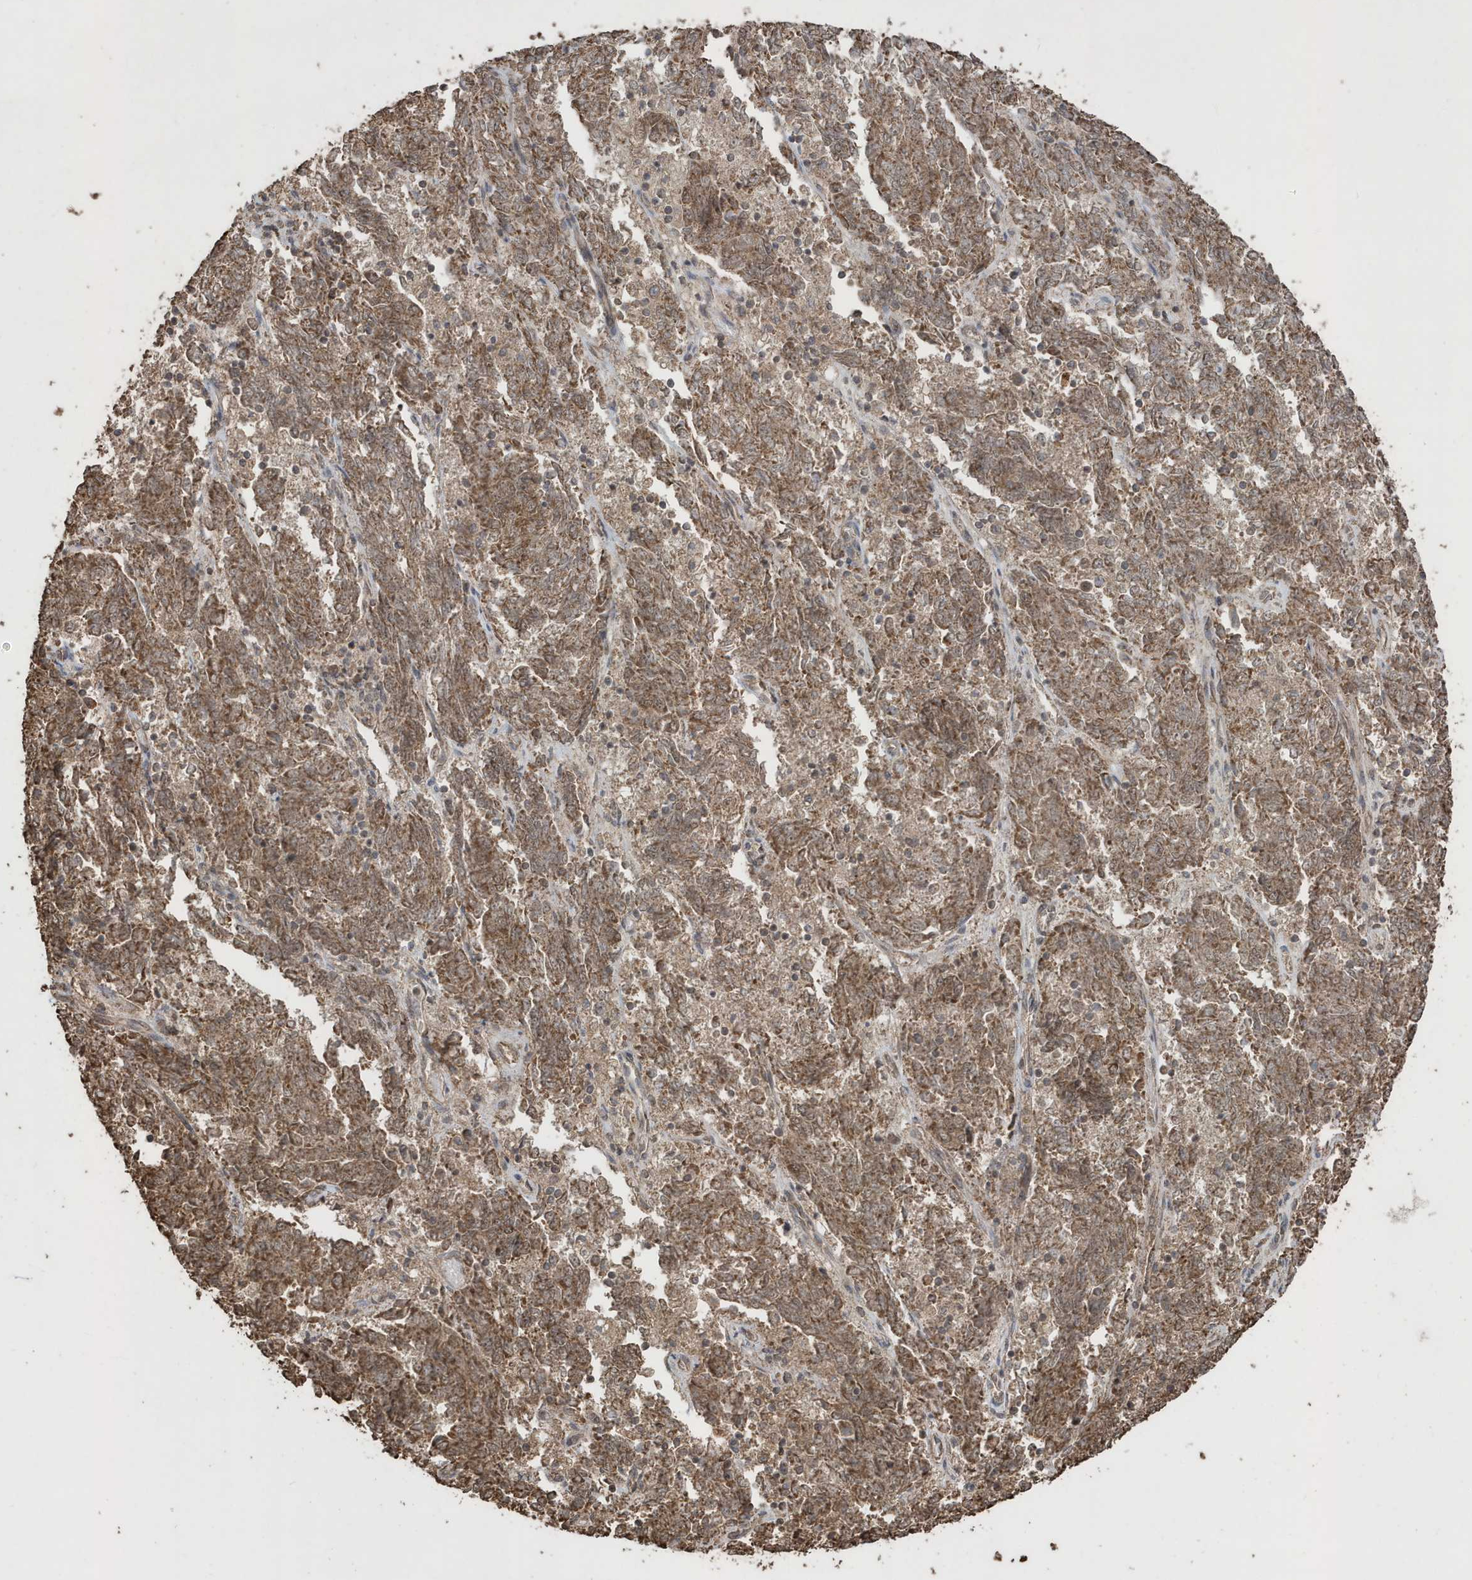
{"staining": {"intensity": "moderate", "quantity": ">75%", "location": "cytoplasmic/membranous"}, "tissue": "endometrial cancer", "cell_type": "Tumor cells", "image_type": "cancer", "snomed": [{"axis": "morphology", "description": "Adenocarcinoma, NOS"}, {"axis": "topography", "description": "Endometrium"}], "caption": "The image shows immunohistochemical staining of adenocarcinoma (endometrial). There is moderate cytoplasmic/membranous positivity is seen in about >75% of tumor cells. The protein is stained brown, and the nuclei are stained in blue (DAB IHC with brightfield microscopy, high magnification).", "gene": "PAXBP1", "patient": {"sex": "female", "age": 80}}